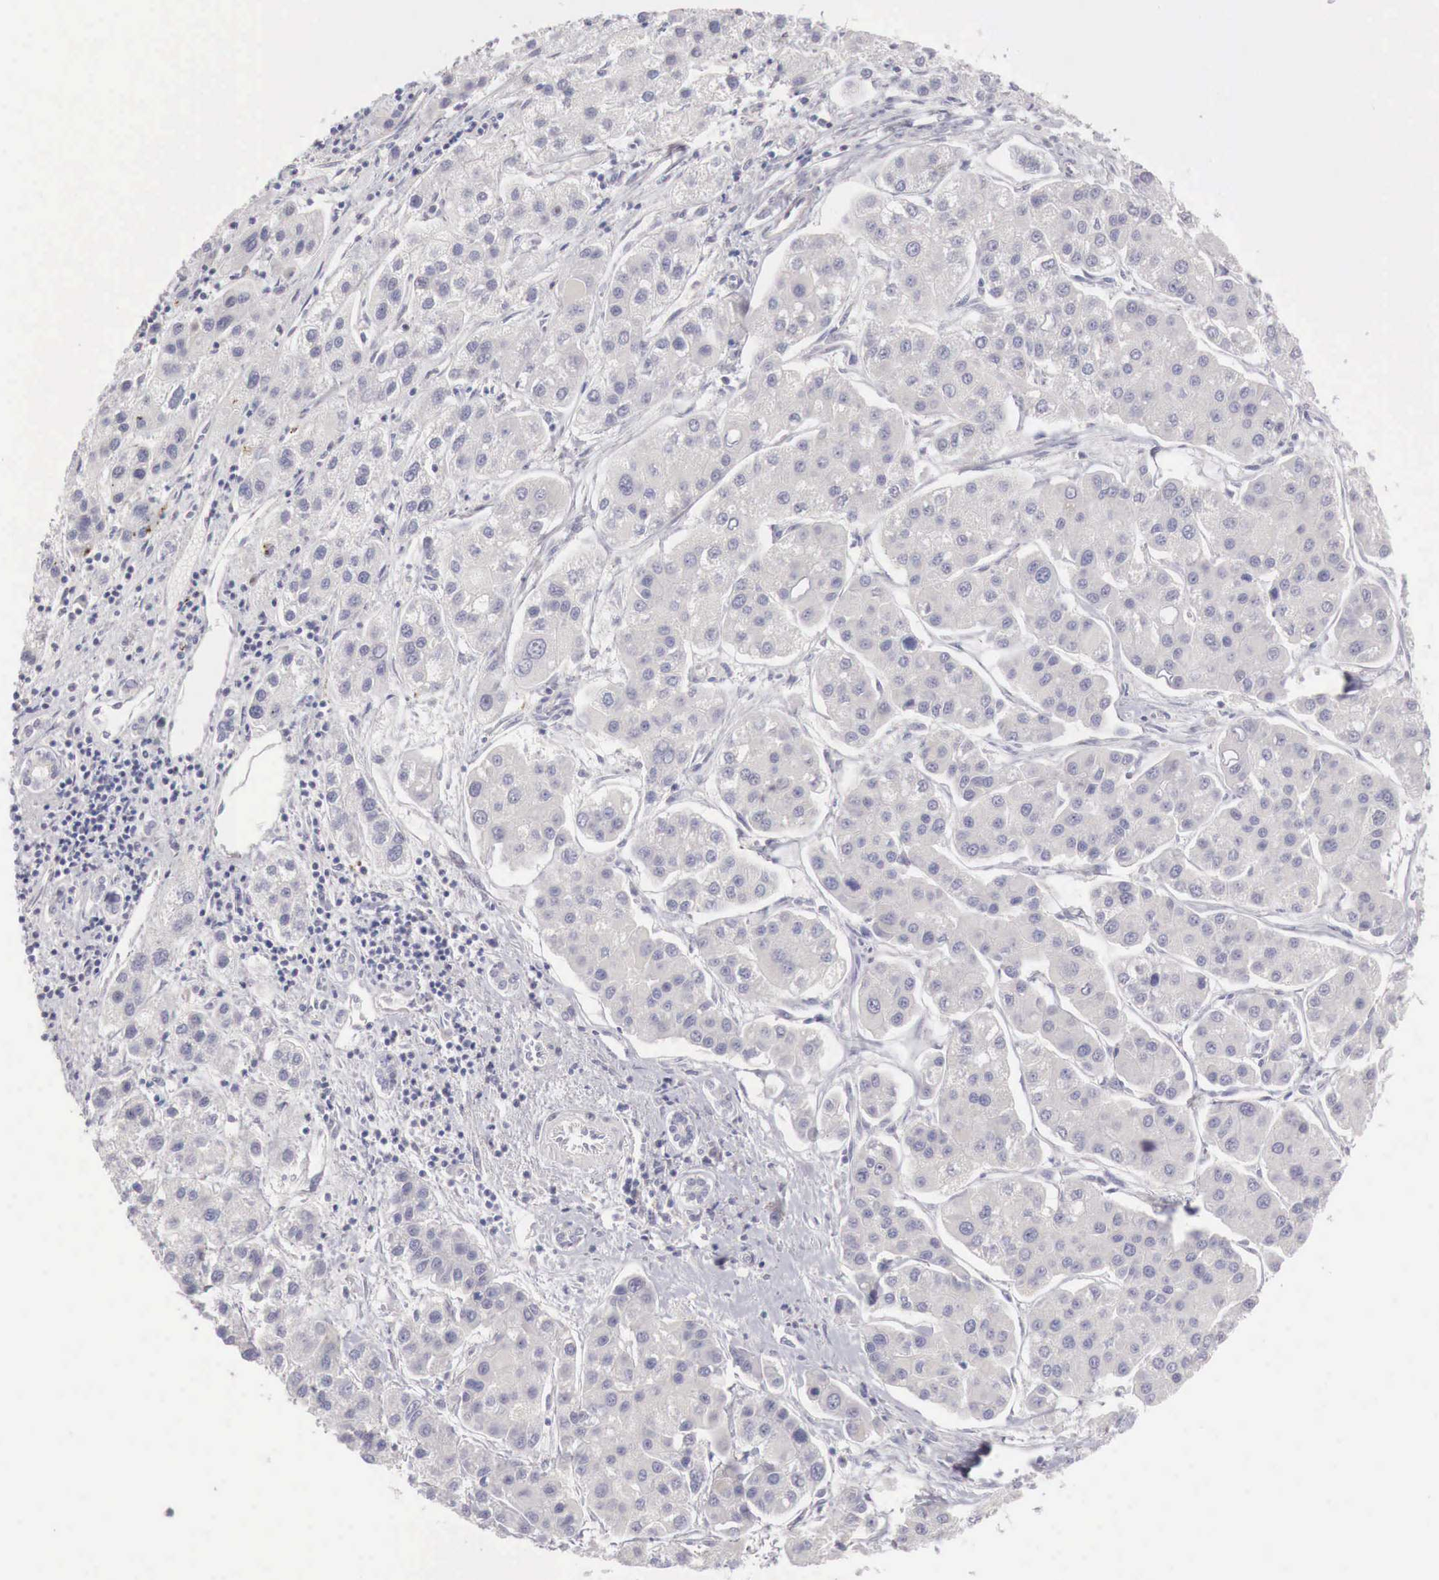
{"staining": {"intensity": "negative", "quantity": "none", "location": "none"}, "tissue": "liver cancer", "cell_type": "Tumor cells", "image_type": "cancer", "snomed": [{"axis": "morphology", "description": "Carcinoma, Hepatocellular, NOS"}, {"axis": "topography", "description": "Liver"}], "caption": "A high-resolution micrograph shows immunohistochemistry (IHC) staining of hepatocellular carcinoma (liver), which displays no significant staining in tumor cells.", "gene": "GATA1", "patient": {"sex": "female", "age": 85}}